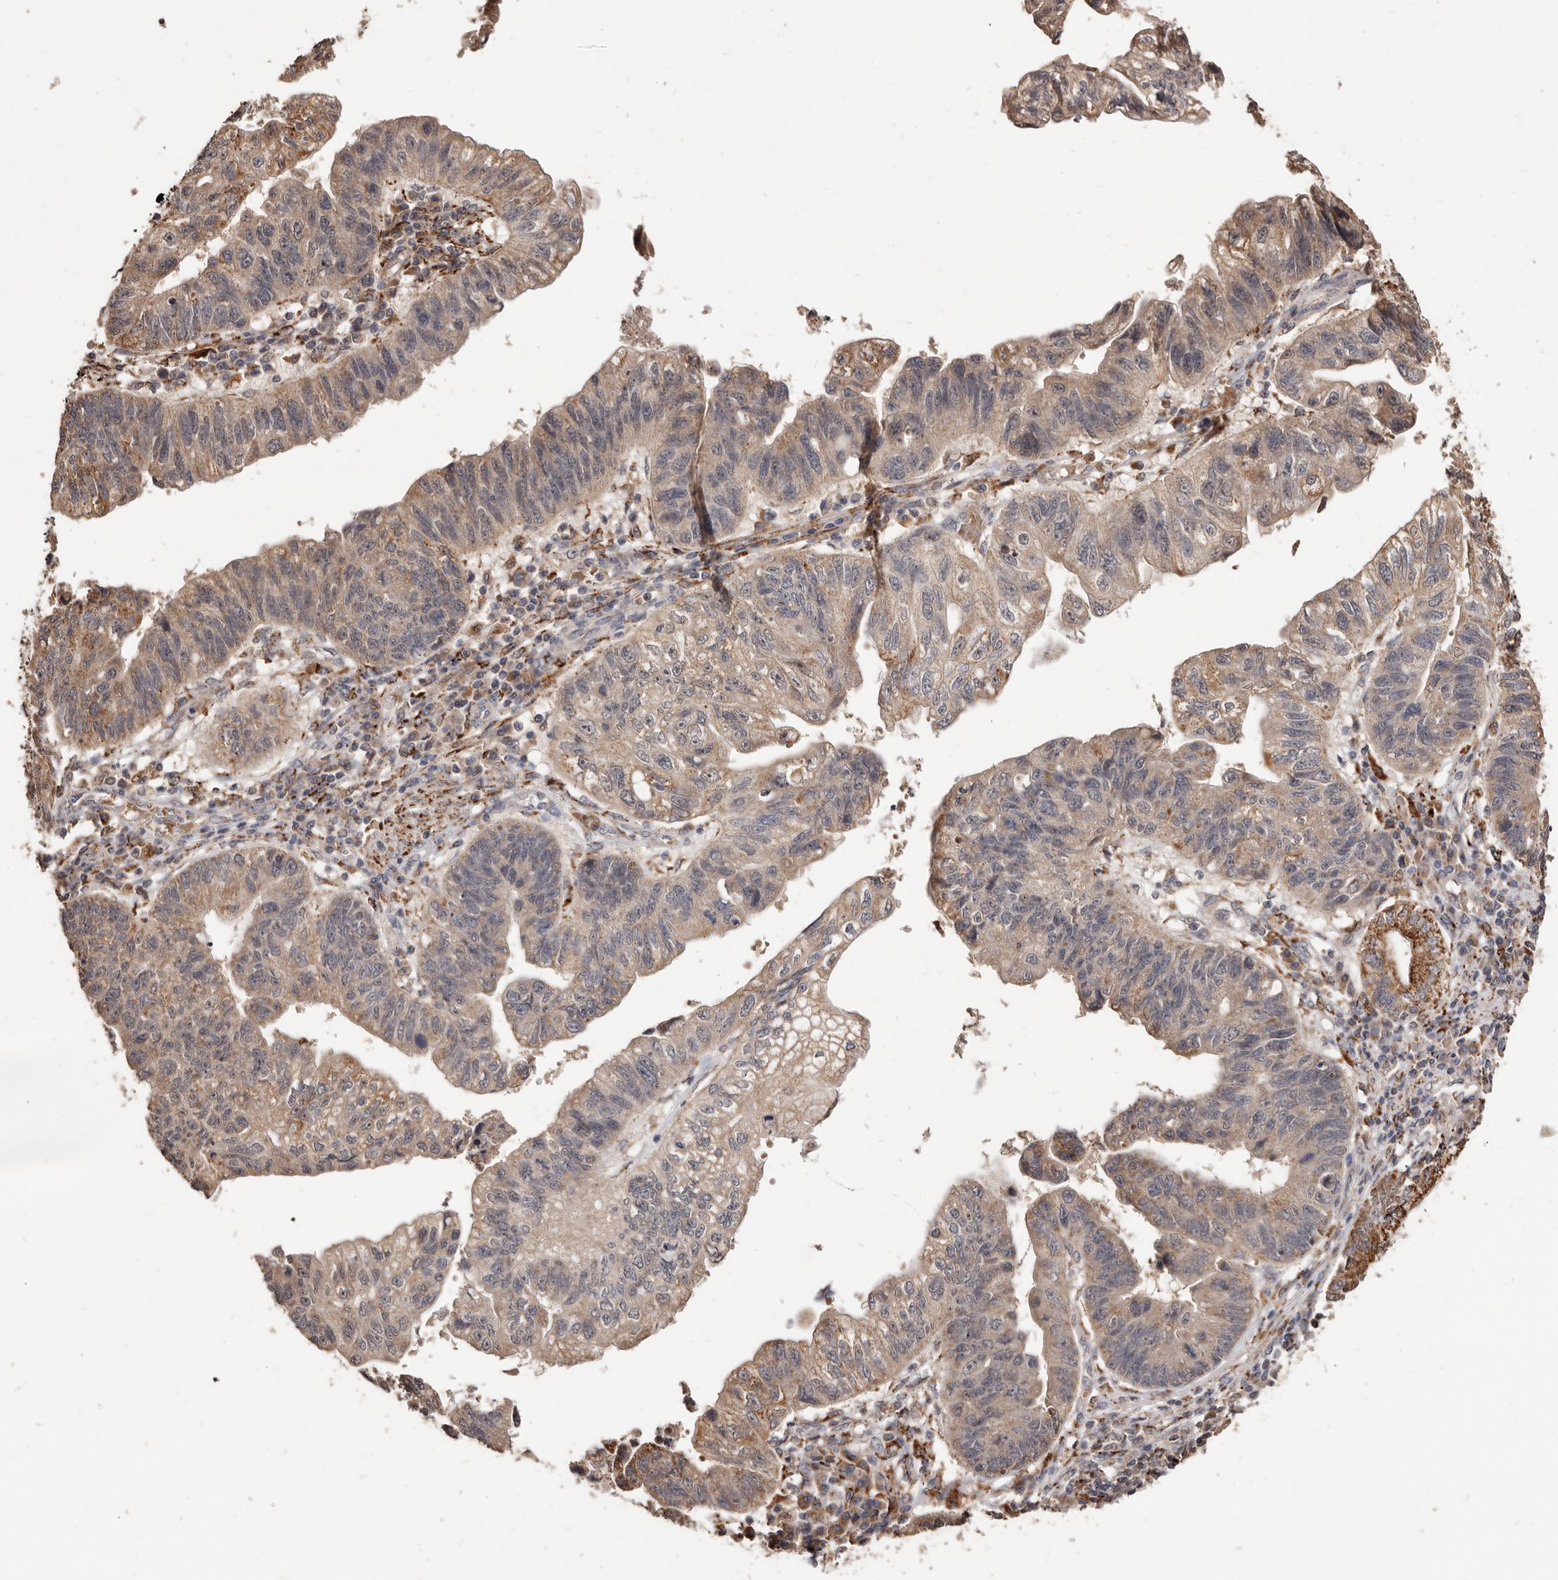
{"staining": {"intensity": "moderate", "quantity": "25%-75%", "location": "cytoplasmic/membranous"}, "tissue": "stomach cancer", "cell_type": "Tumor cells", "image_type": "cancer", "snomed": [{"axis": "morphology", "description": "Adenocarcinoma, NOS"}, {"axis": "topography", "description": "Stomach"}], "caption": "High-magnification brightfield microscopy of stomach cancer (adenocarcinoma) stained with DAB (3,3'-diaminobenzidine) (brown) and counterstained with hematoxylin (blue). tumor cells exhibit moderate cytoplasmic/membranous expression is present in approximately25%-75% of cells. (DAB = brown stain, brightfield microscopy at high magnification).", "gene": "AKAP7", "patient": {"sex": "male", "age": 59}}